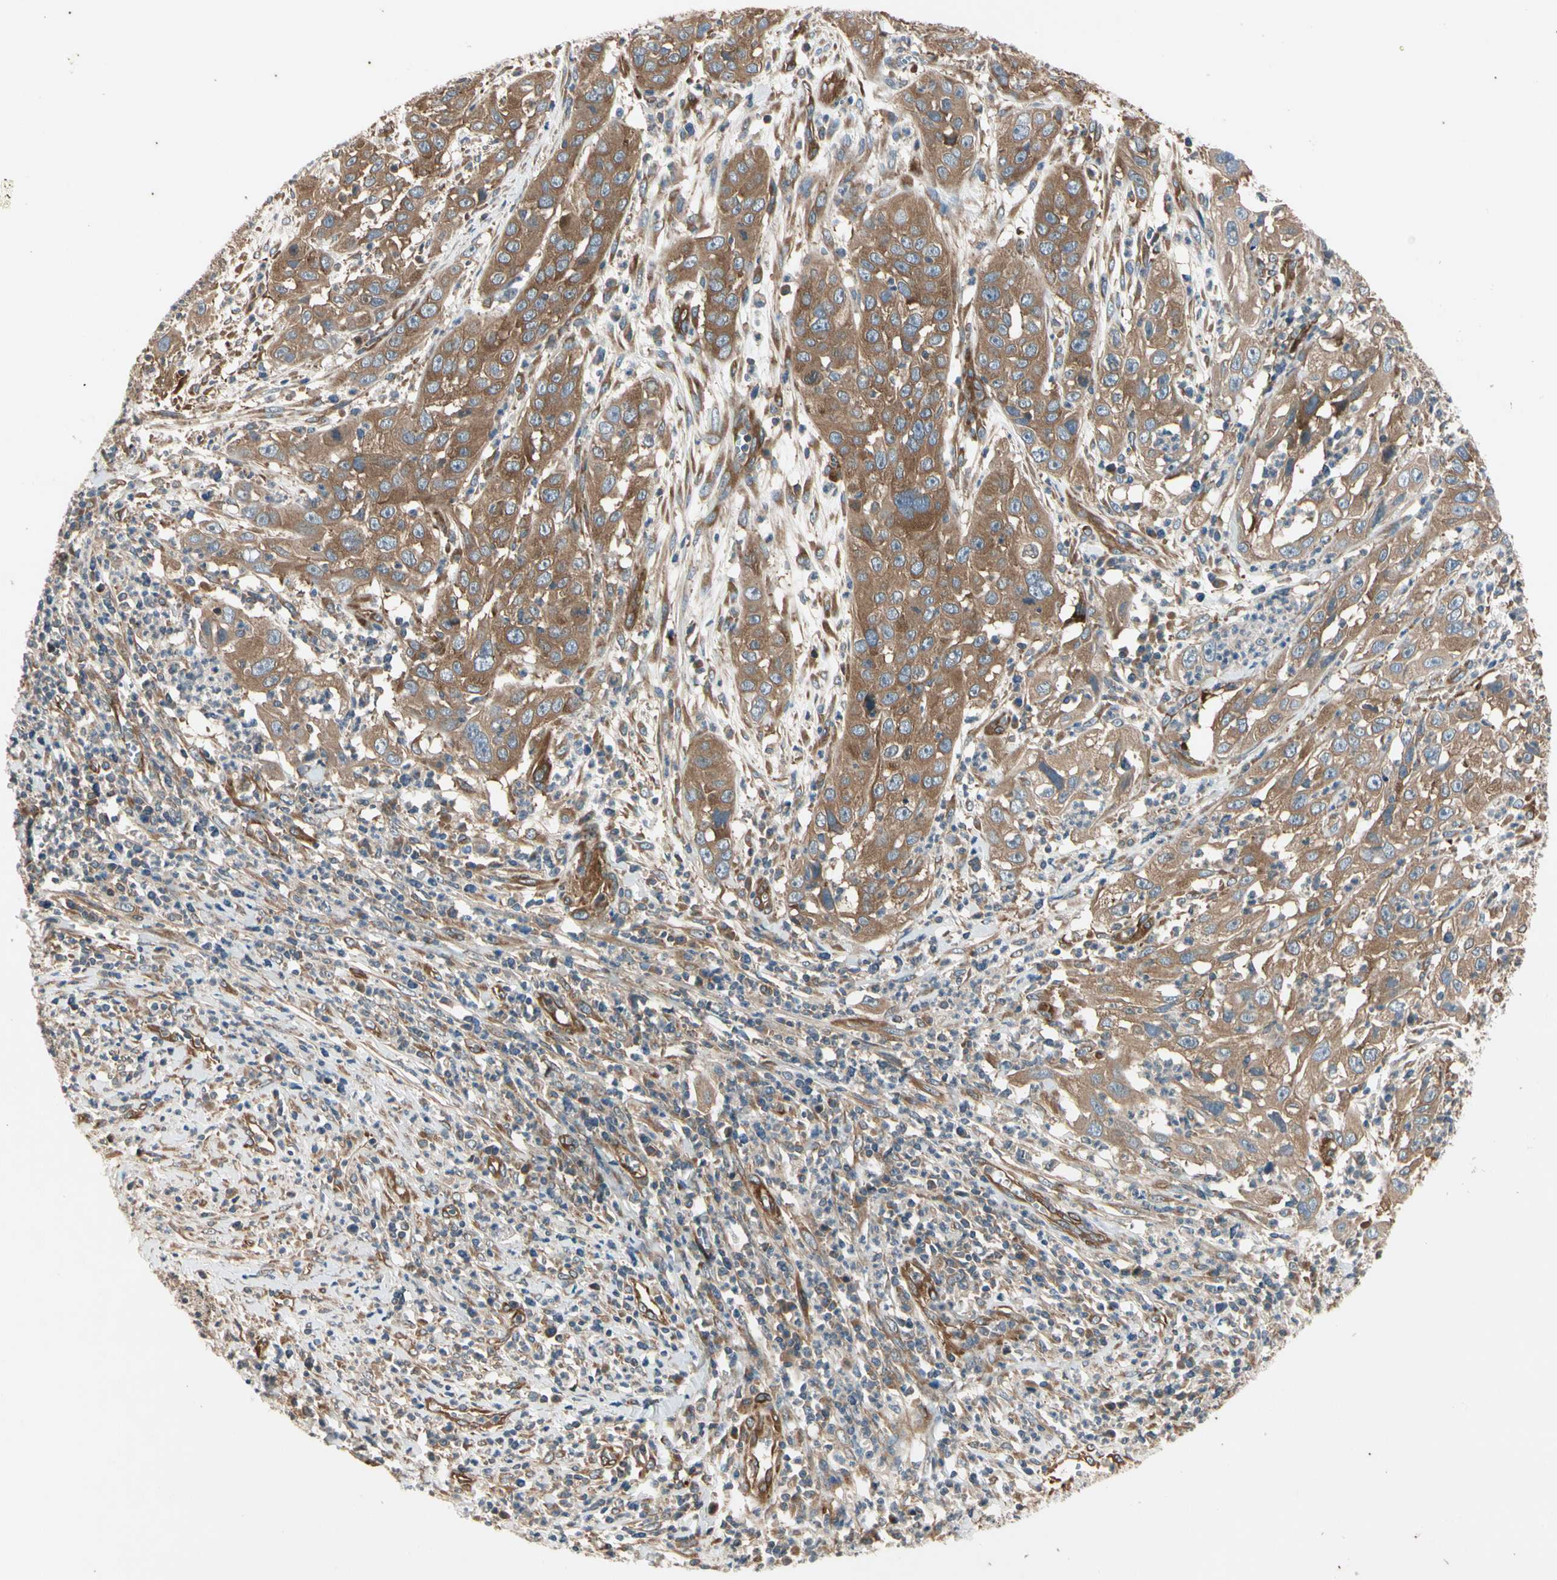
{"staining": {"intensity": "moderate", "quantity": ">75%", "location": "cytoplasmic/membranous"}, "tissue": "cervical cancer", "cell_type": "Tumor cells", "image_type": "cancer", "snomed": [{"axis": "morphology", "description": "Squamous cell carcinoma, NOS"}, {"axis": "topography", "description": "Cervix"}], "caption": "Moderate cytoplasmic/membranous protein expression is seen in about >75% of tumor cells in squamous cell carcinoma (cervical).", "gene": "ROCK2", "patient": {"sex": "female", "age": 32}}